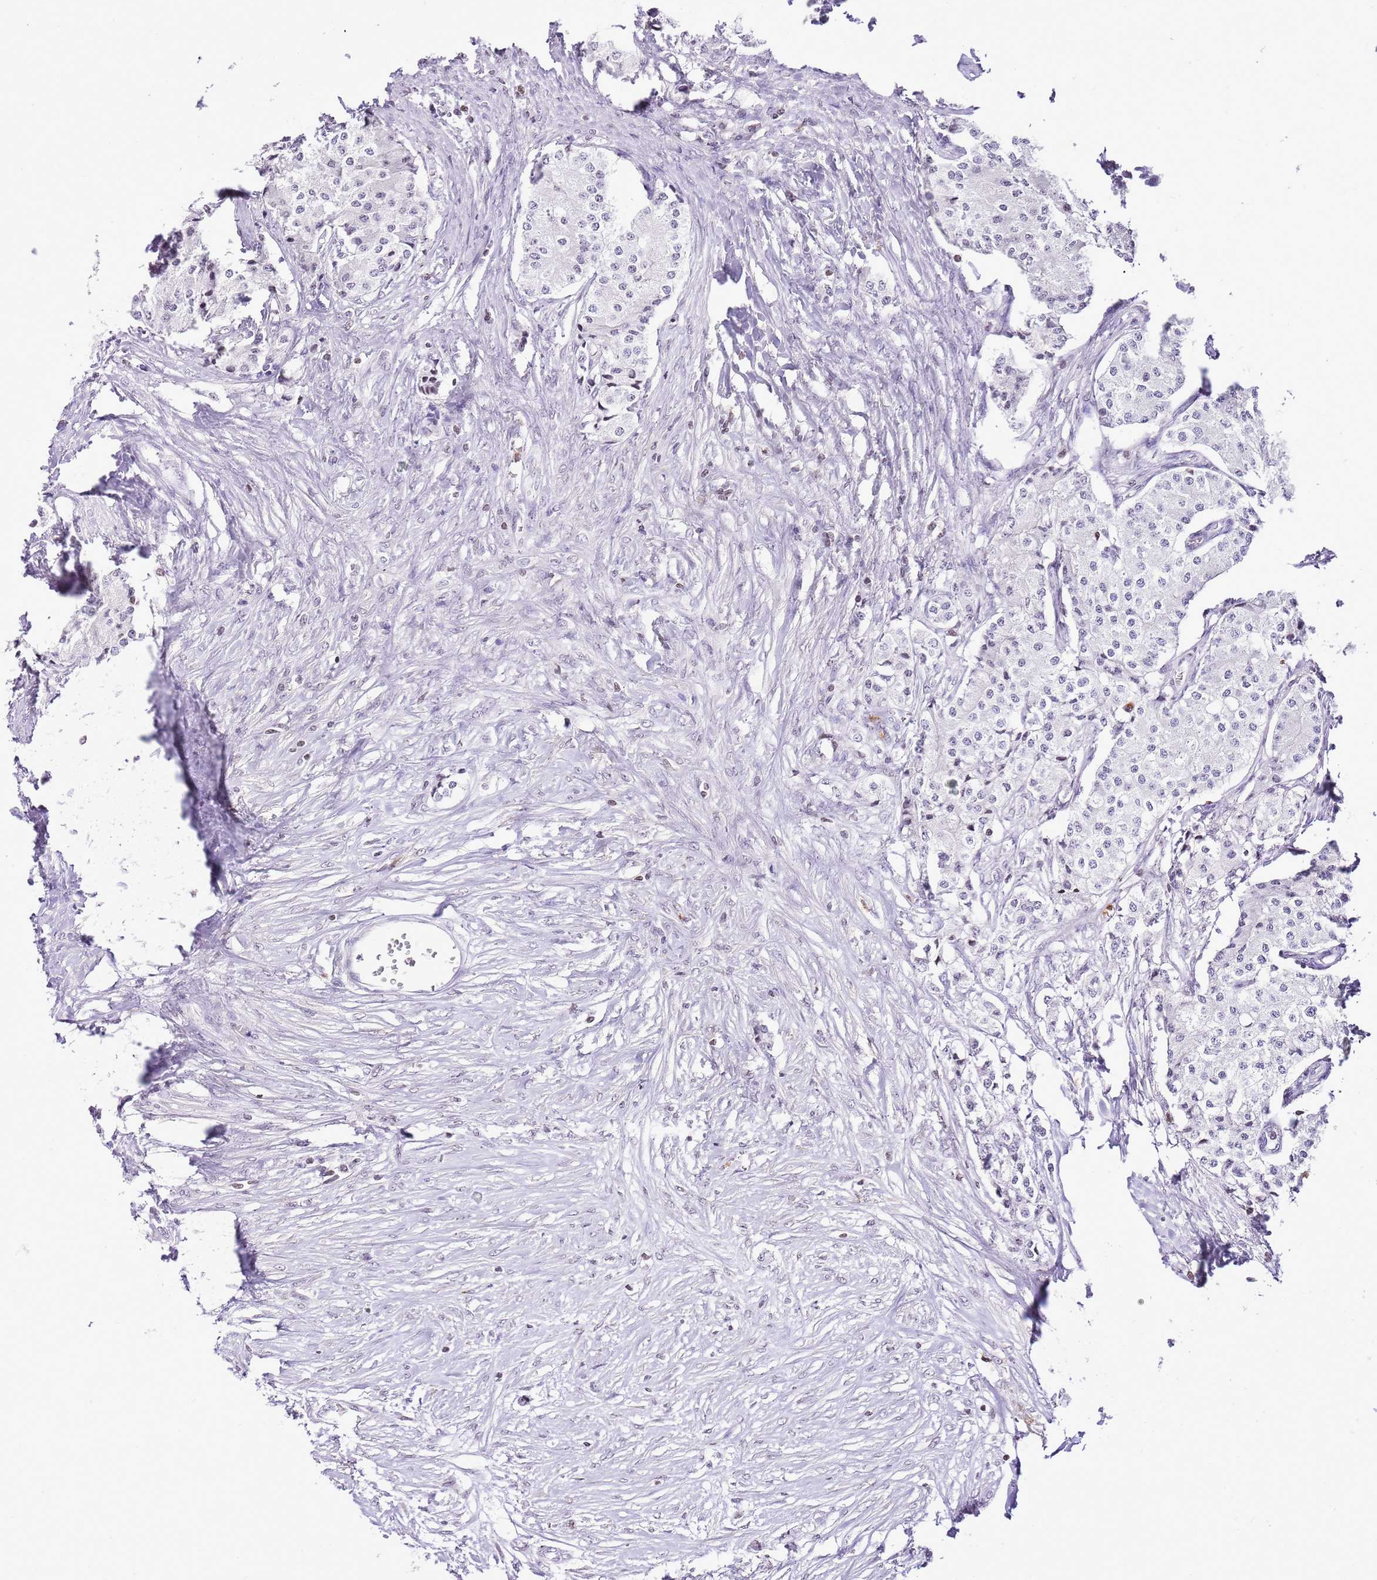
{"staining": {"intensity": "negative", "quantity": "none", "location": "none"}, "tissue": "carcinoid", "cell_type": "Tumor cells", "image_type": "cancer", "snomed": [{"axis": "morphology", "description": "Carcinoid, malignant, NOS"}, {"axis": "topography", "description": "Colon"}], "caption": "The histopathology image demonstrates no staining of tumor cells in malignant carcinoid.", "gene": "PRR15", "patient": {"sex": "female", "age": 52}}